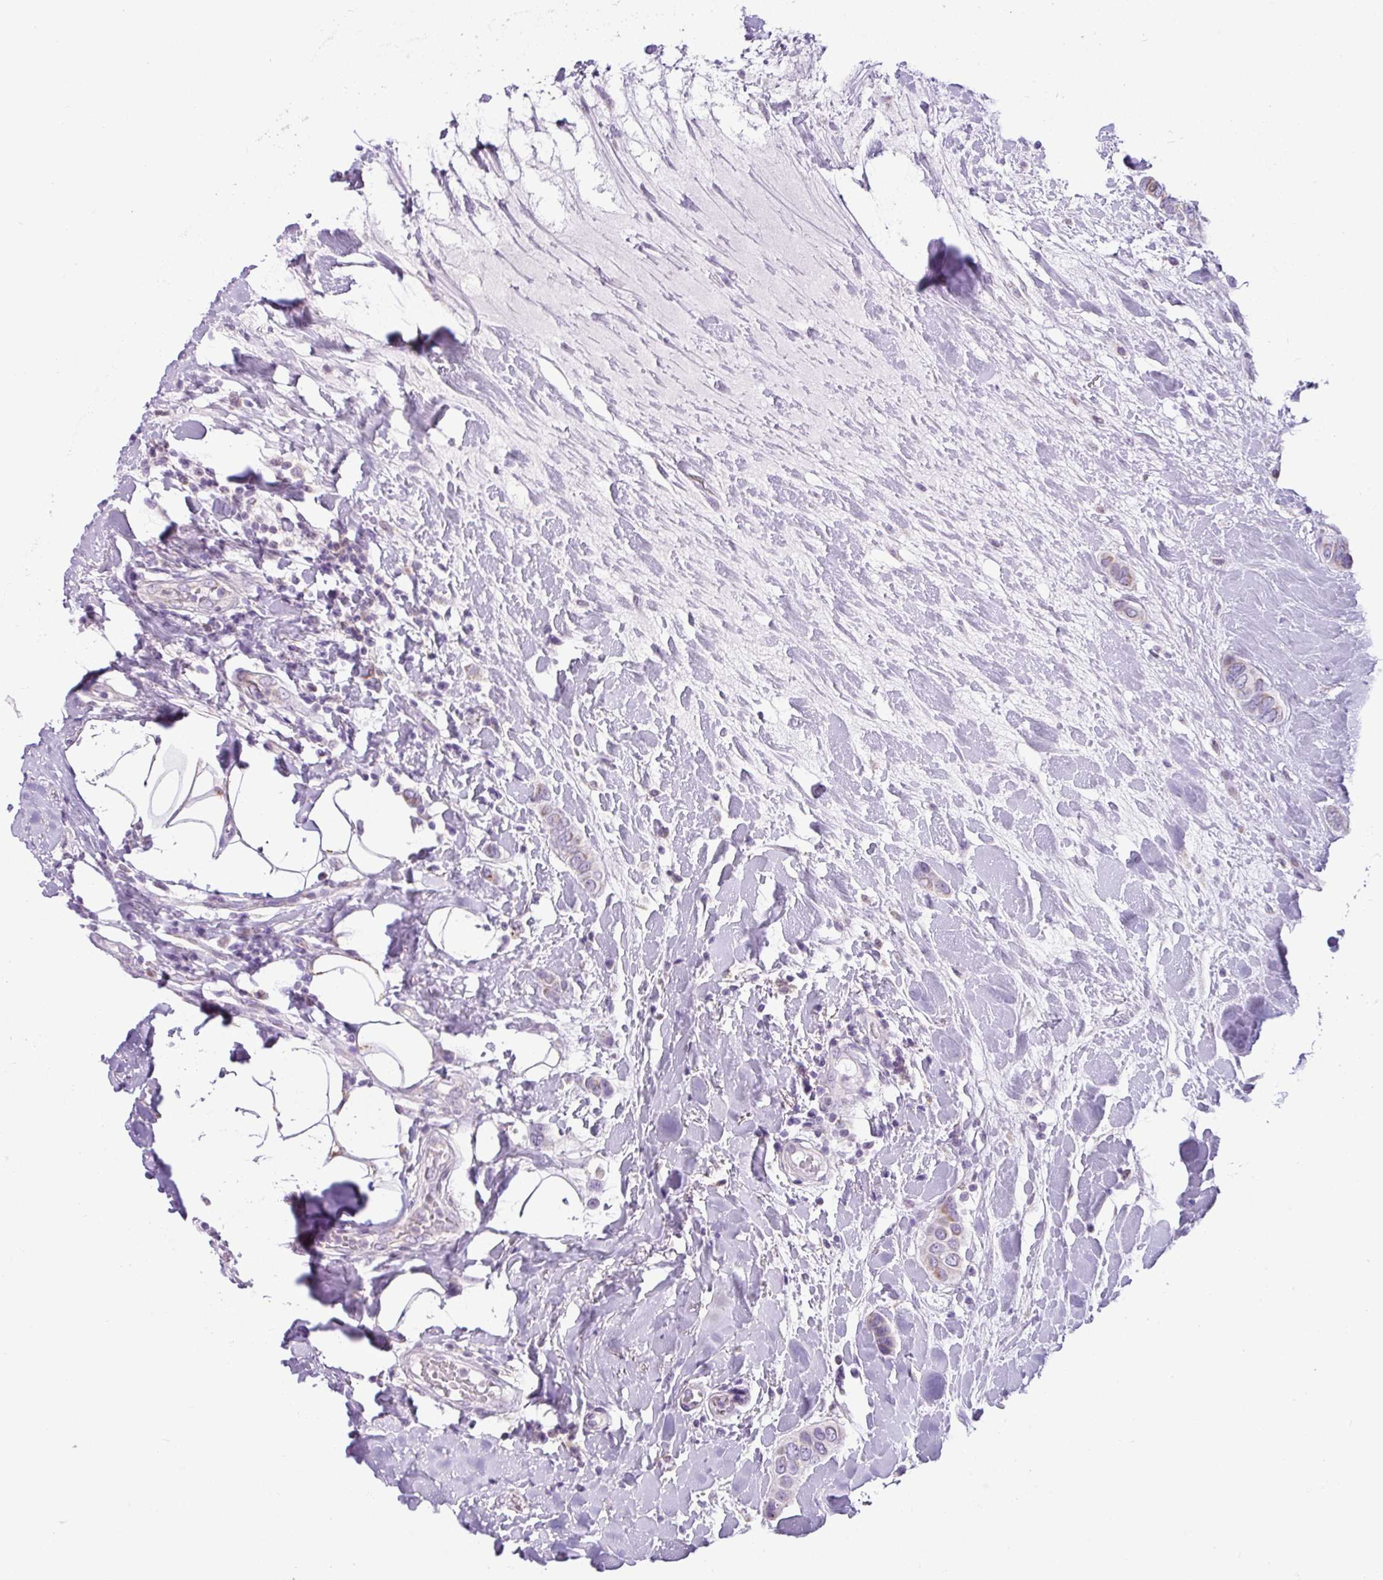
{"staining": {"intensity": "weak", "quantity": "25%-75%", "location": "cytoplasmic/membranous"}, "tissue": "breast cancer", "cell_type": "Tumor cells", "image_type": "cancer", "snomed": [{"axis": "morphology", "description": "Lobular carcinoma"}, {"axis": "topography", "description": "Breast"}], "caption": "Protein staining by immunohistochemistry shows weak cytoplasmic/membranous staining in approximately 25%-75% of tumor cells in breast lobular carcinoma.", "gene": "HMCN2", "patient": {"sex": "female", "age": 51}}